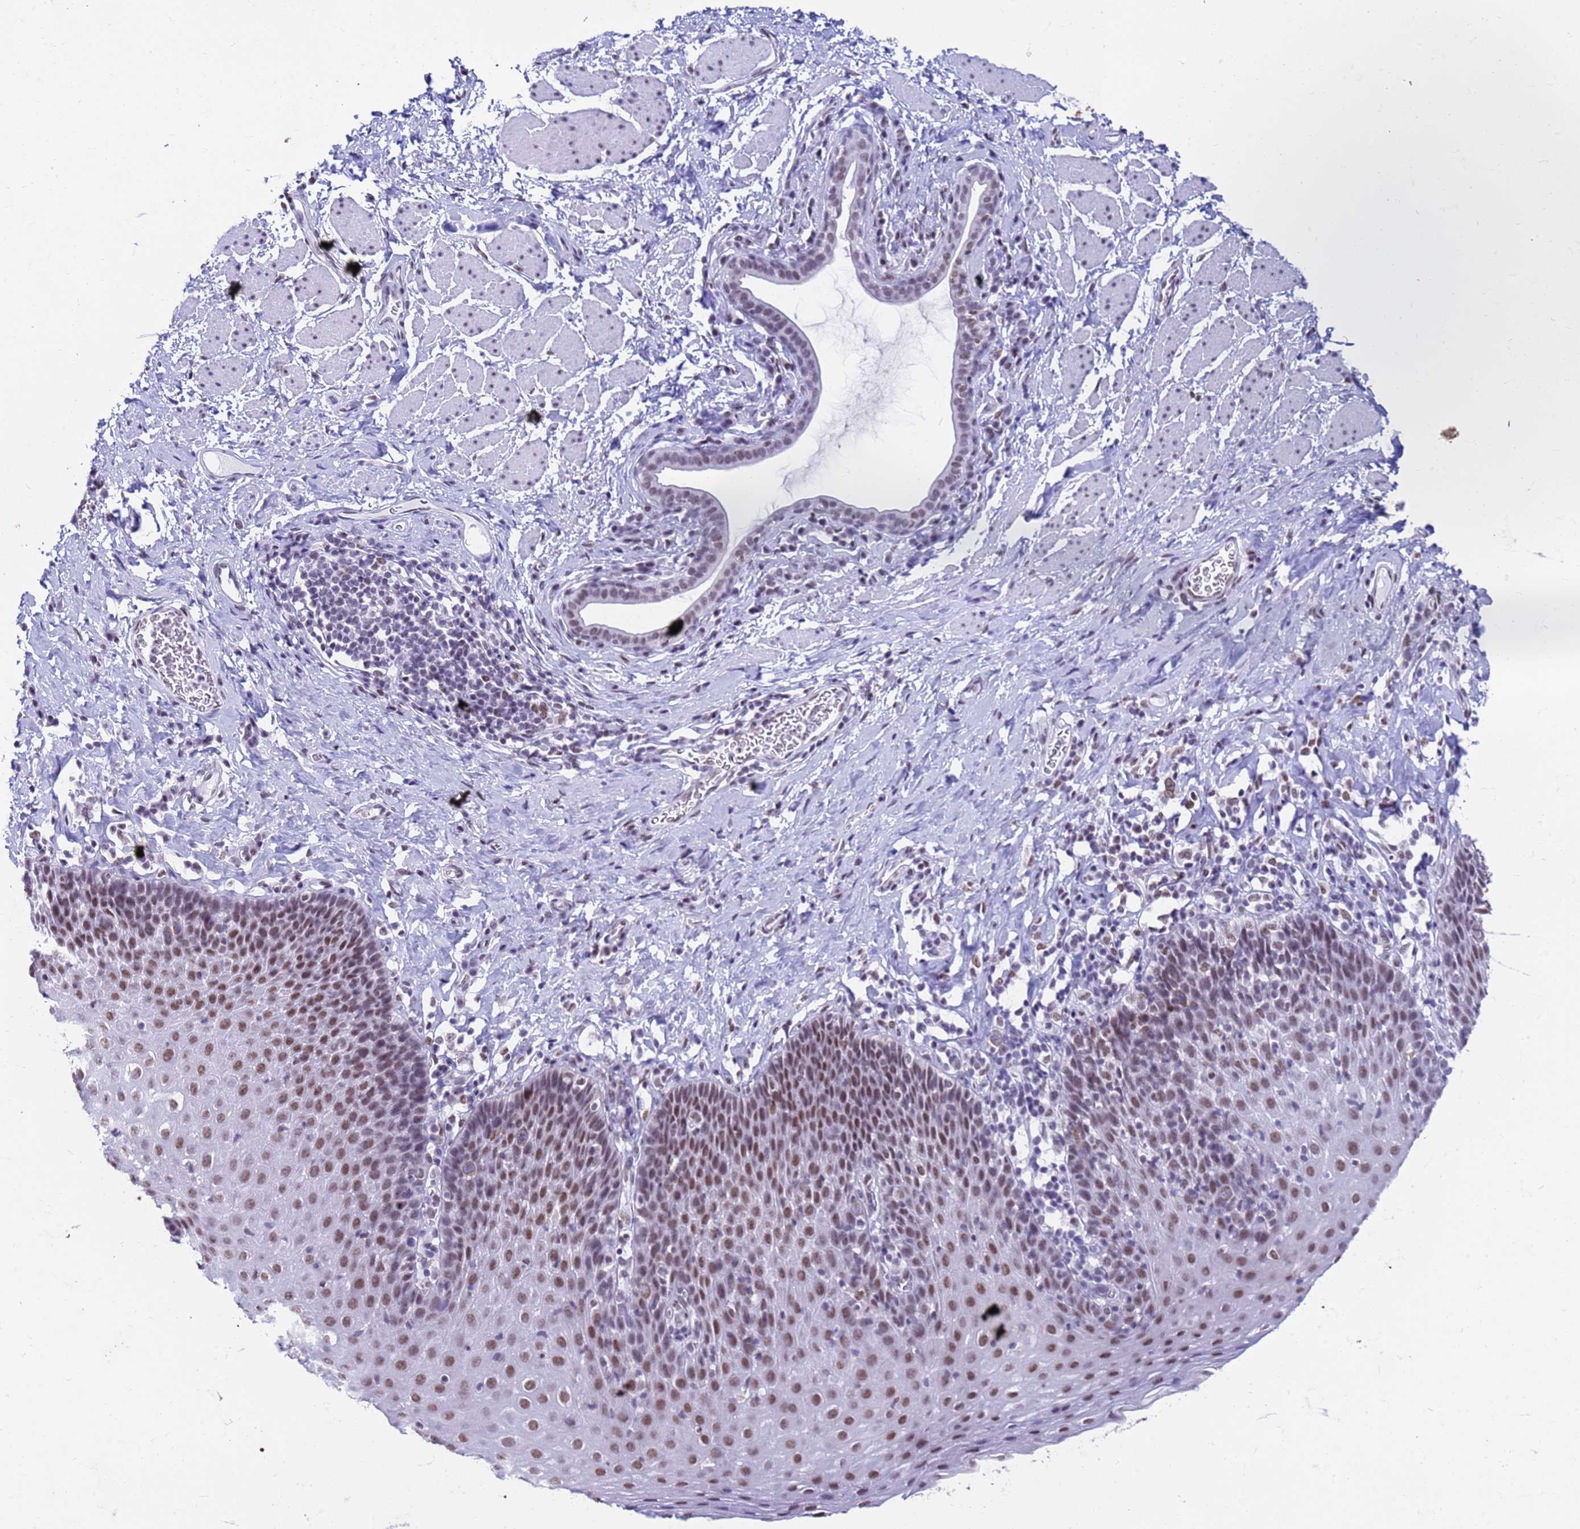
{"staining": {"intensity": "strong", "quantity": ">75%", "location": "nuclear"}, "tissue": "esophagus", "cell_type": "Squamous epithelial cells", "image_type": "normal", "snomed": [{"axis": "morphology", "description": "Normal tissue, NOS"}, {"axis": "topography", "description": "Esophagus"}], "caption": "IHC staining of unremarkable esophagus, which exhibits high levels of strong nuclear positivity in approximately >75% of squamous epithelial cells indicating strong nuclear protein staining. The staining was performed using DAB (brown) for protein detection and nuclei were counterstained in hematoxylin (blue).", "gene": "FAM170B", "patient": {"sex": "female", "age": 61}}